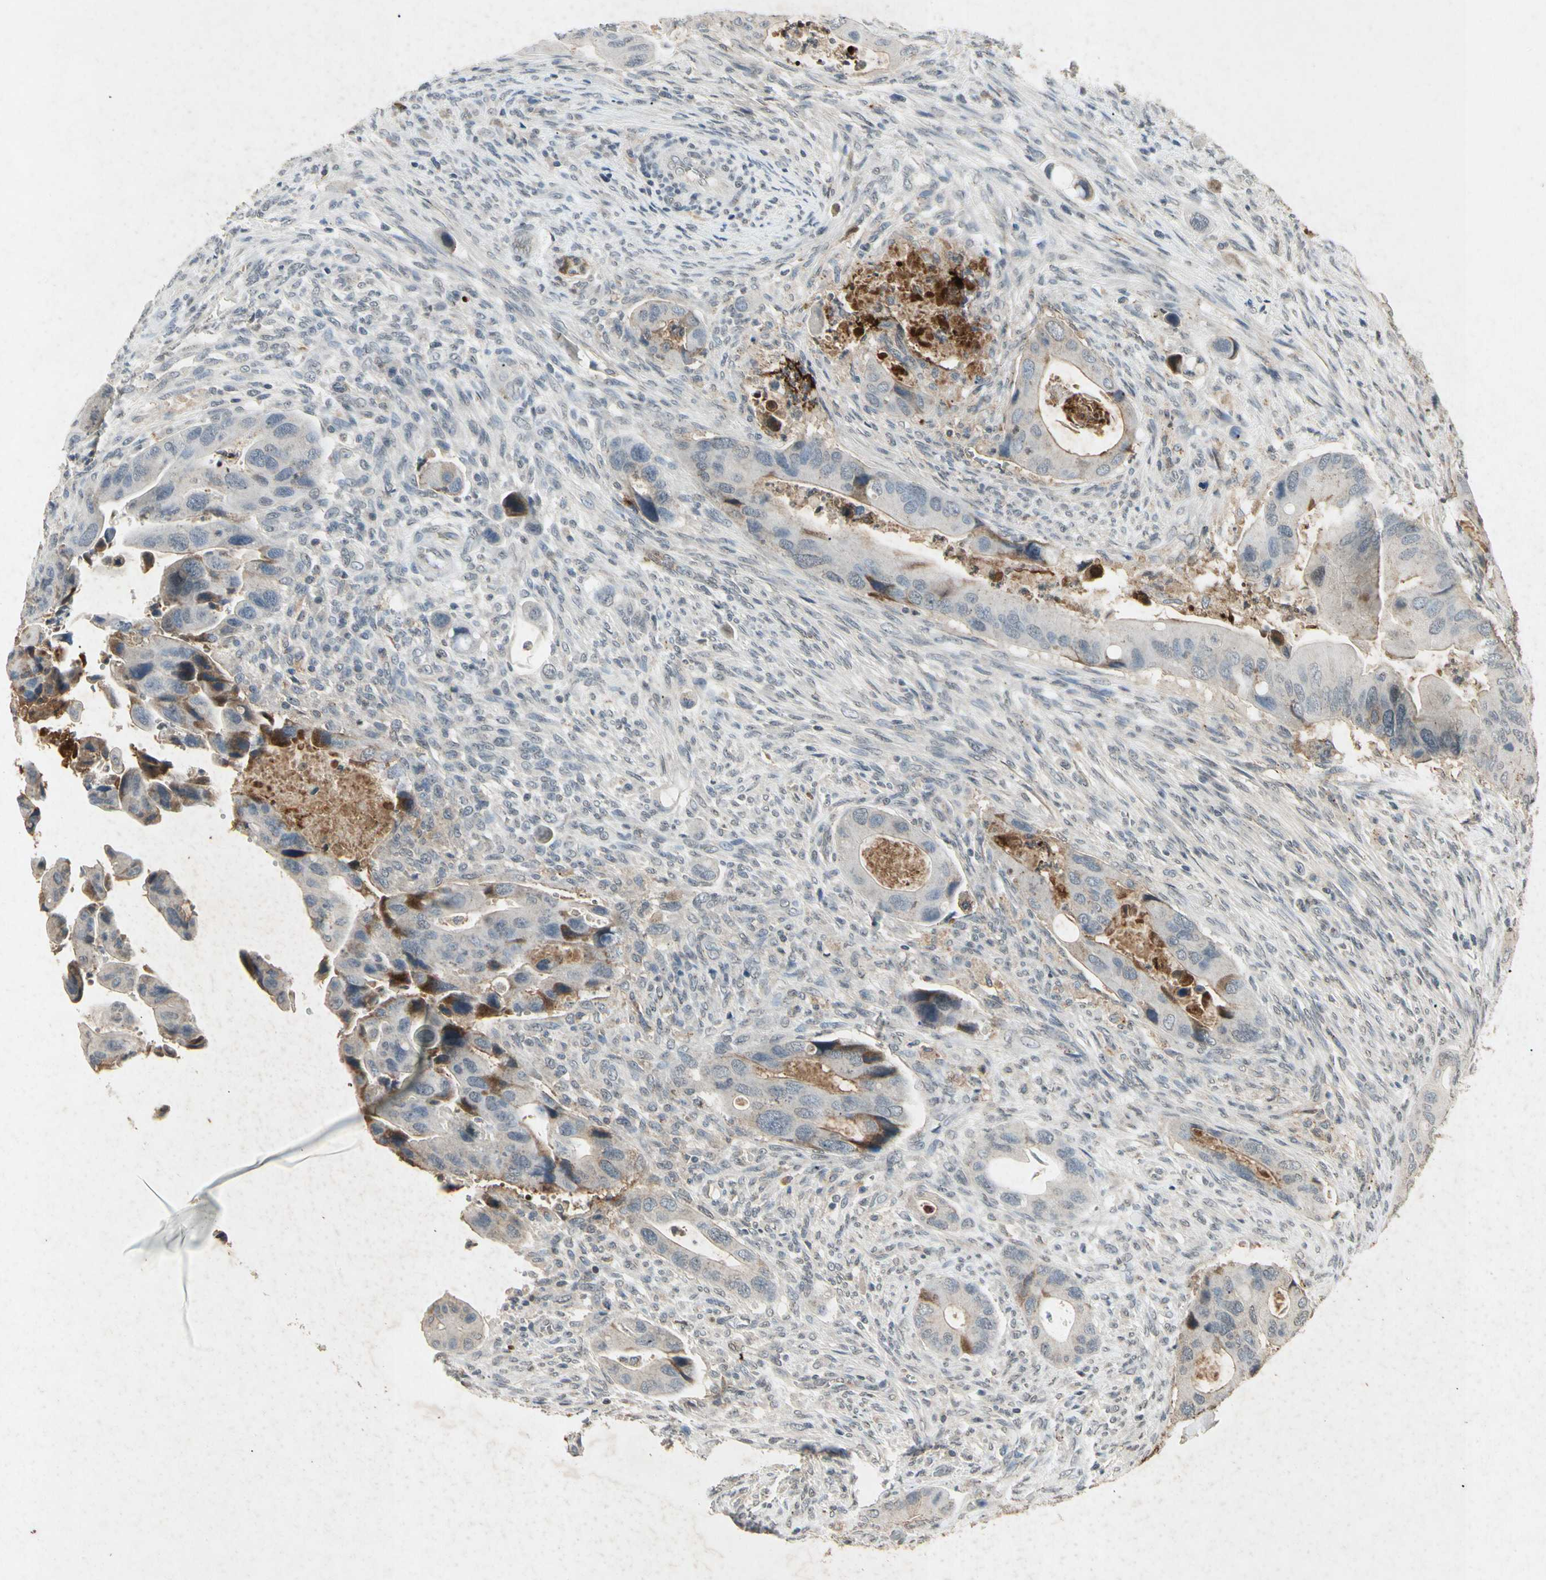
{"staining": {"intensity": "moderate", "quantity": "<25%", "location": "cytoplasmic/membranous"}, "tissue": "colorectal cancer", "cell_type": "Tumor cells", "image_type": "cancer", "snomed": [{"axis": "morphology", "description": "Adenocarcinoma, NOS"}, {"axis": "topography", "description": "Rectum"}], "caption": "An image of human colorectal cancer (adenocarcinoma) stained for a protein reveals moderate cytoplasmic/membranous brown staining in tumor cells. (DAB (3,3'-diaminobenzidine) IHC with brightfield microscopy, high magnification).", "gene": "CP", "patient": {"sex": "female", "age": 57}}